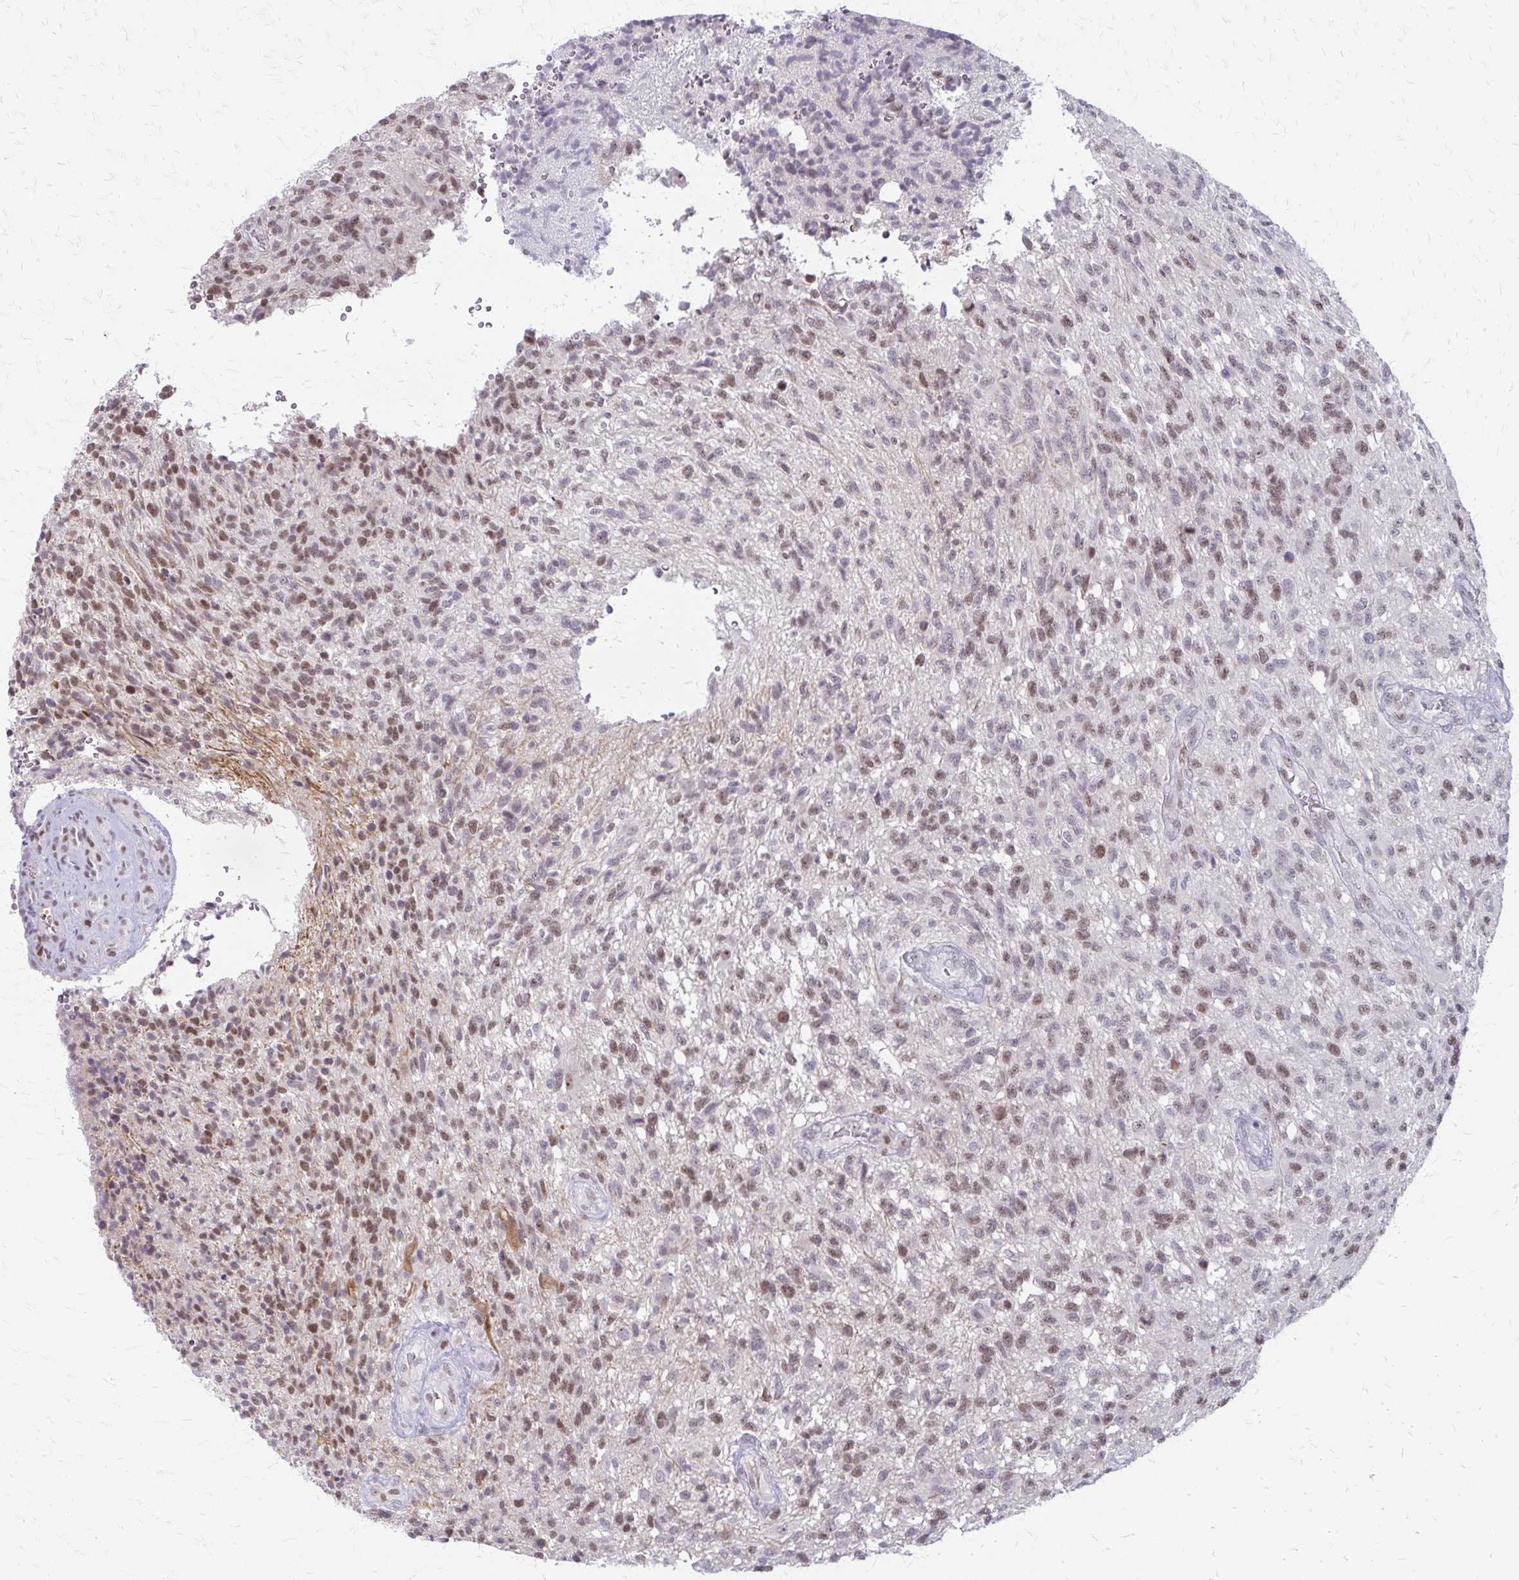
{"staining": {"intensity": "moderate", "quantity": "25%-75%", "location": "nuclear"}, "tissue": "glioma", "cell_type": "Tumor cells", "image_type": "cancer", "snomed": [{"axis": "morphology", "description": "Glioma, malignant, High grade"}, {"axis": "topography", "description": "Brain"}], "caption": "Human malignant glioma (high-grade) stained with a protein marker shows moderate staining in tumor cells.", "gene": "EED", "patient": {"sex": "male", "age": 56}}